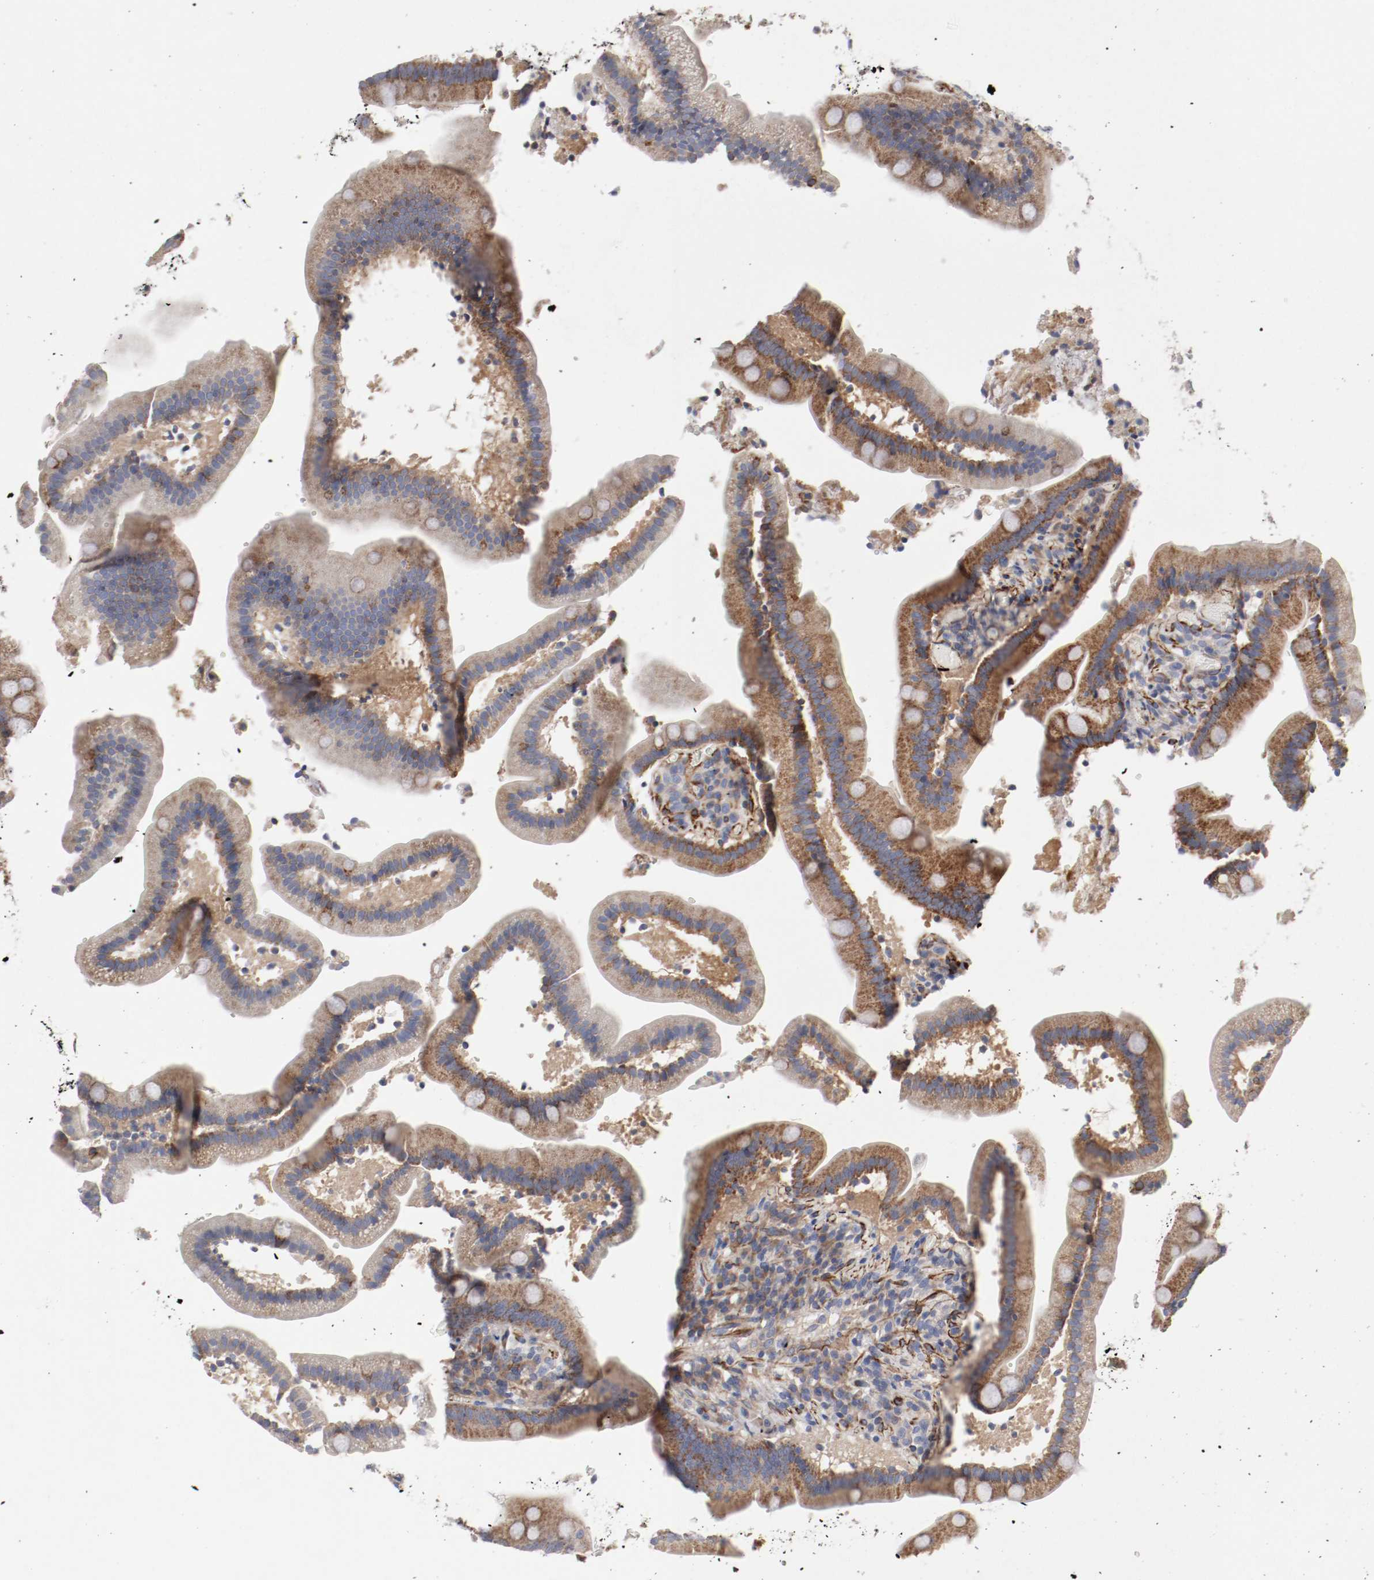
{"staining": {"intensity": "moderate", "quantity": ">75%", "location": "cytoplasmic/membranous"}, "tissue": "duodenum", "cell_type": "Glandular cells", "image_type": "normal", "snomed": [{"axis": "morphology", "description": "Normal tissue, NOS"}, {"axis": "topography", "description": "Duodenum"}], "caption": "The histopathology image demonstrates a brown stain indicating the presence of a protein in the cytoplasmic/membranous of glandular cells in duodenum. Nuclei are stained in blue.", "gene": "GIT1", "patient": {"sex": "male", "age": 66}}